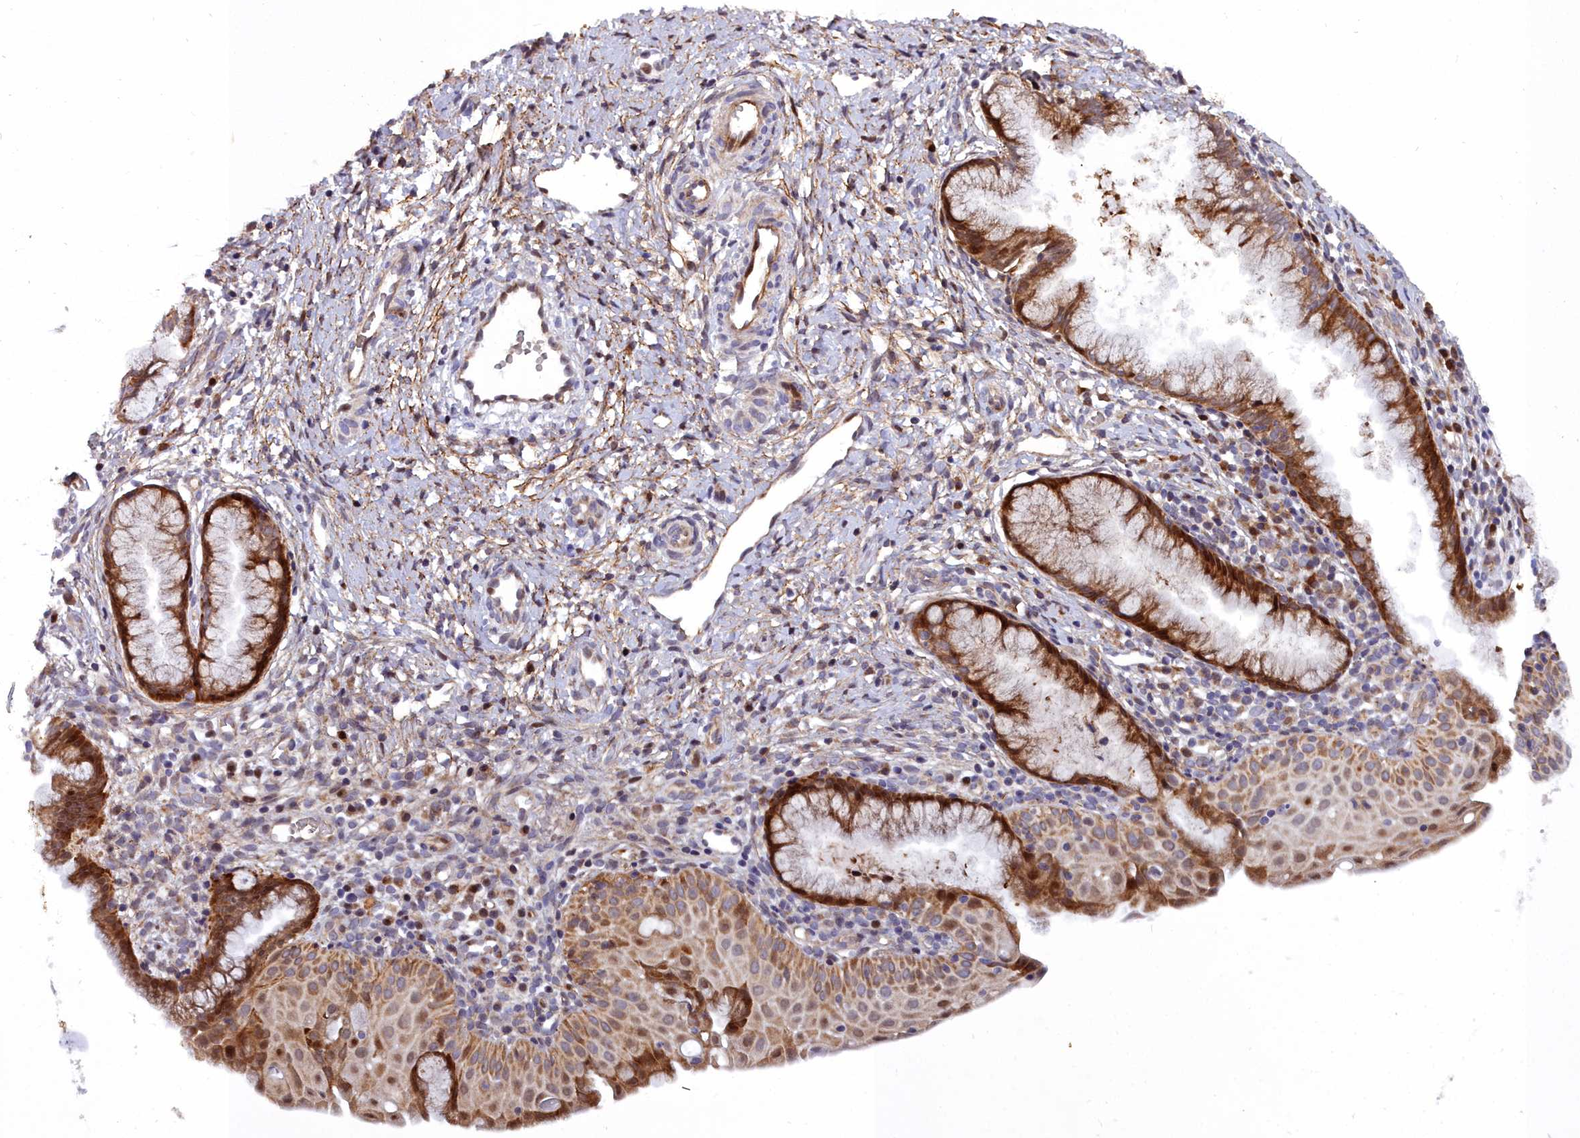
{"staining": {"intensity": "strong", "quantity": ">75%", "location": "cytoplasmic/membranous"}, "tissue": "cervix", "cell_type": "Glandular cells", "image_type": "normal", "snomed": [{"axis": "morphology", "description": "Normal tissue, NOS"}, {"axis": "topography", "description": "Cervix"}], "caption": "Brown immunohistochemical staining in benign human cervix displays strong cytoplasmic/membranous positivity in approximately >75% of glandular cells.", "gene": "MRPS11", "patient": {"sex": "female", "age": 36}}